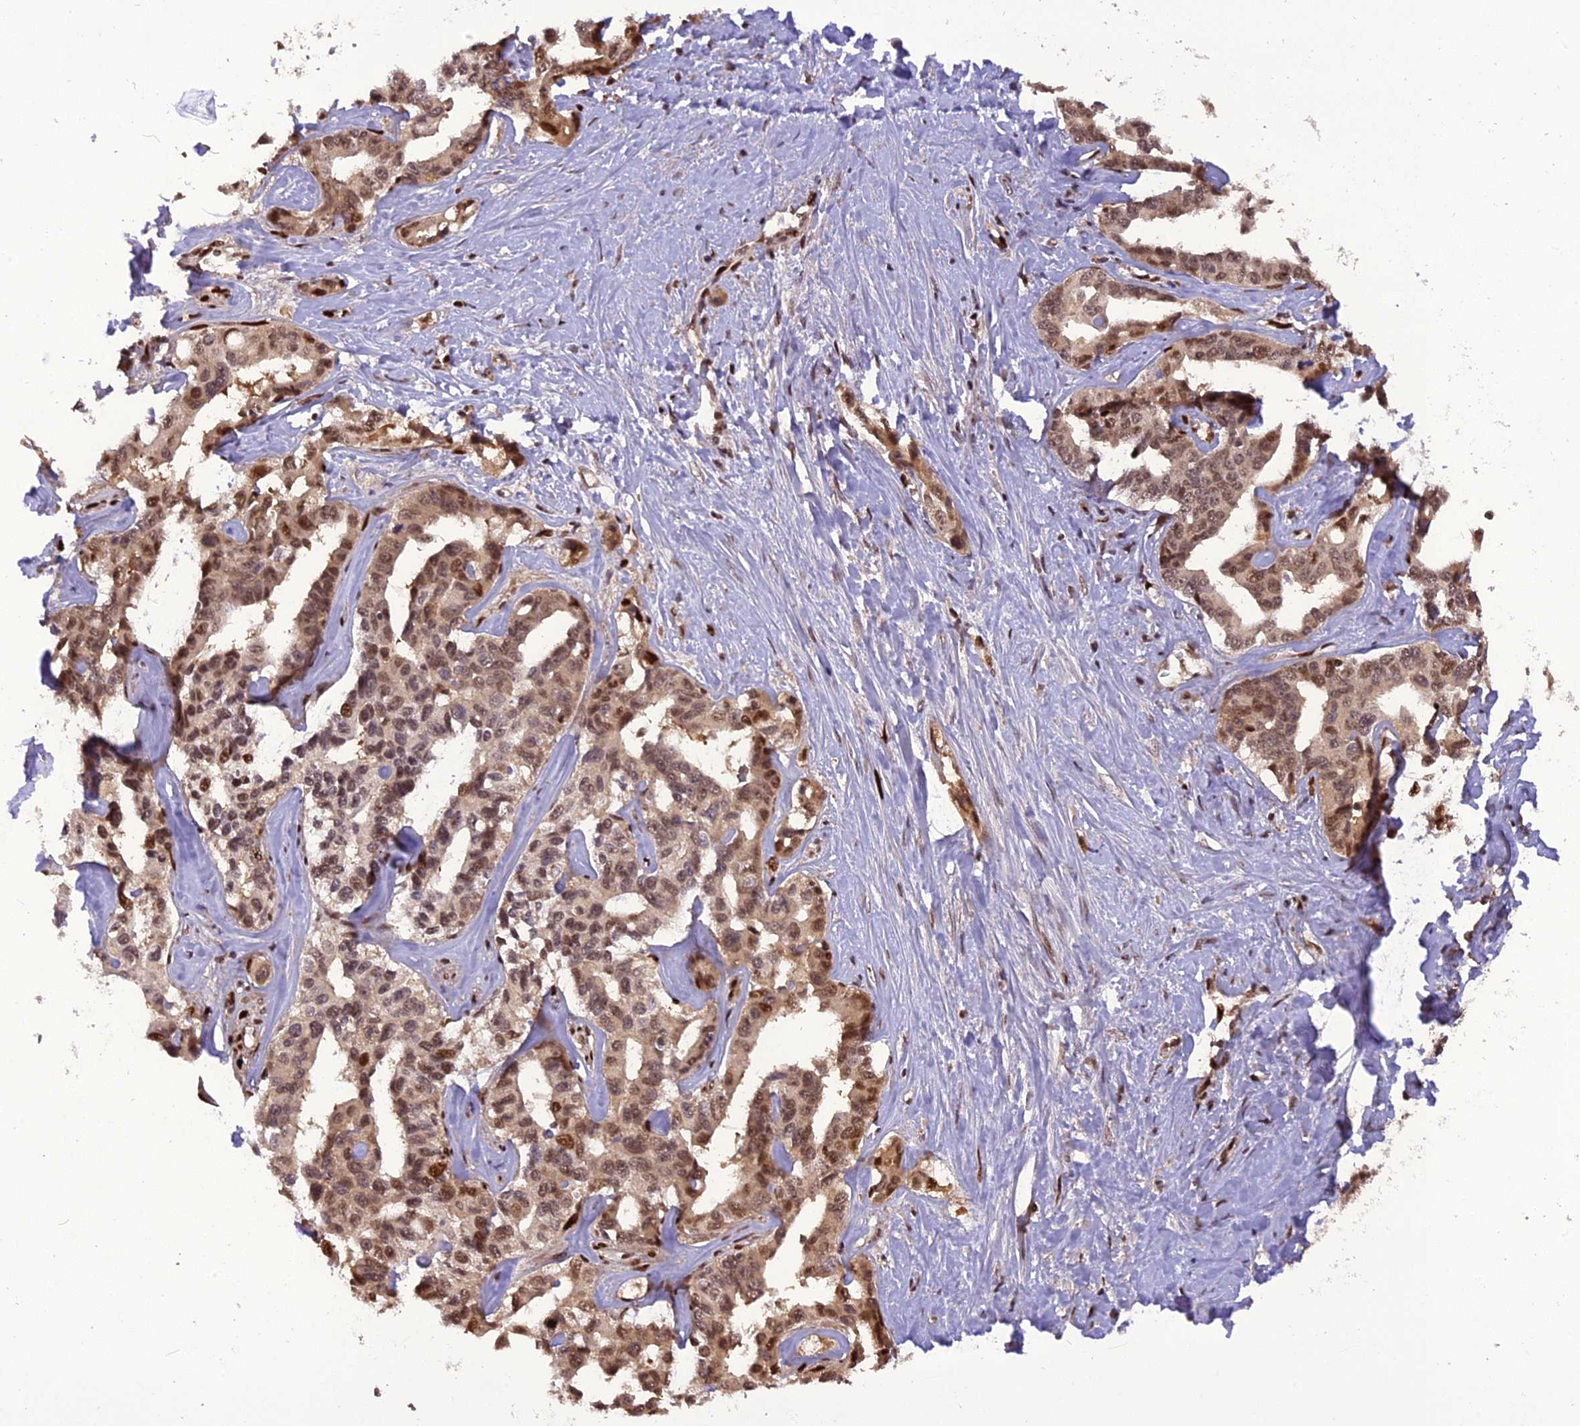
{"staining": {"intensity": "moderate", "quantity": ">75%", "location": "nuclear"}, "tissue": "liver cancer", "cell_type": "Tumor cells", "image_type": "cancer", "snomed": [{"axis": "morphology", "description": "Cholangiocarcinoma"}, {"axis": "topography", "description": "Liver"}], "caption": "Human cholangiocarcinoma (liver) stained with a protein marker shows moderate staining in tumor cells.", "gene": "MICALL1", "patient": {"sex": "male", "age": 59}}